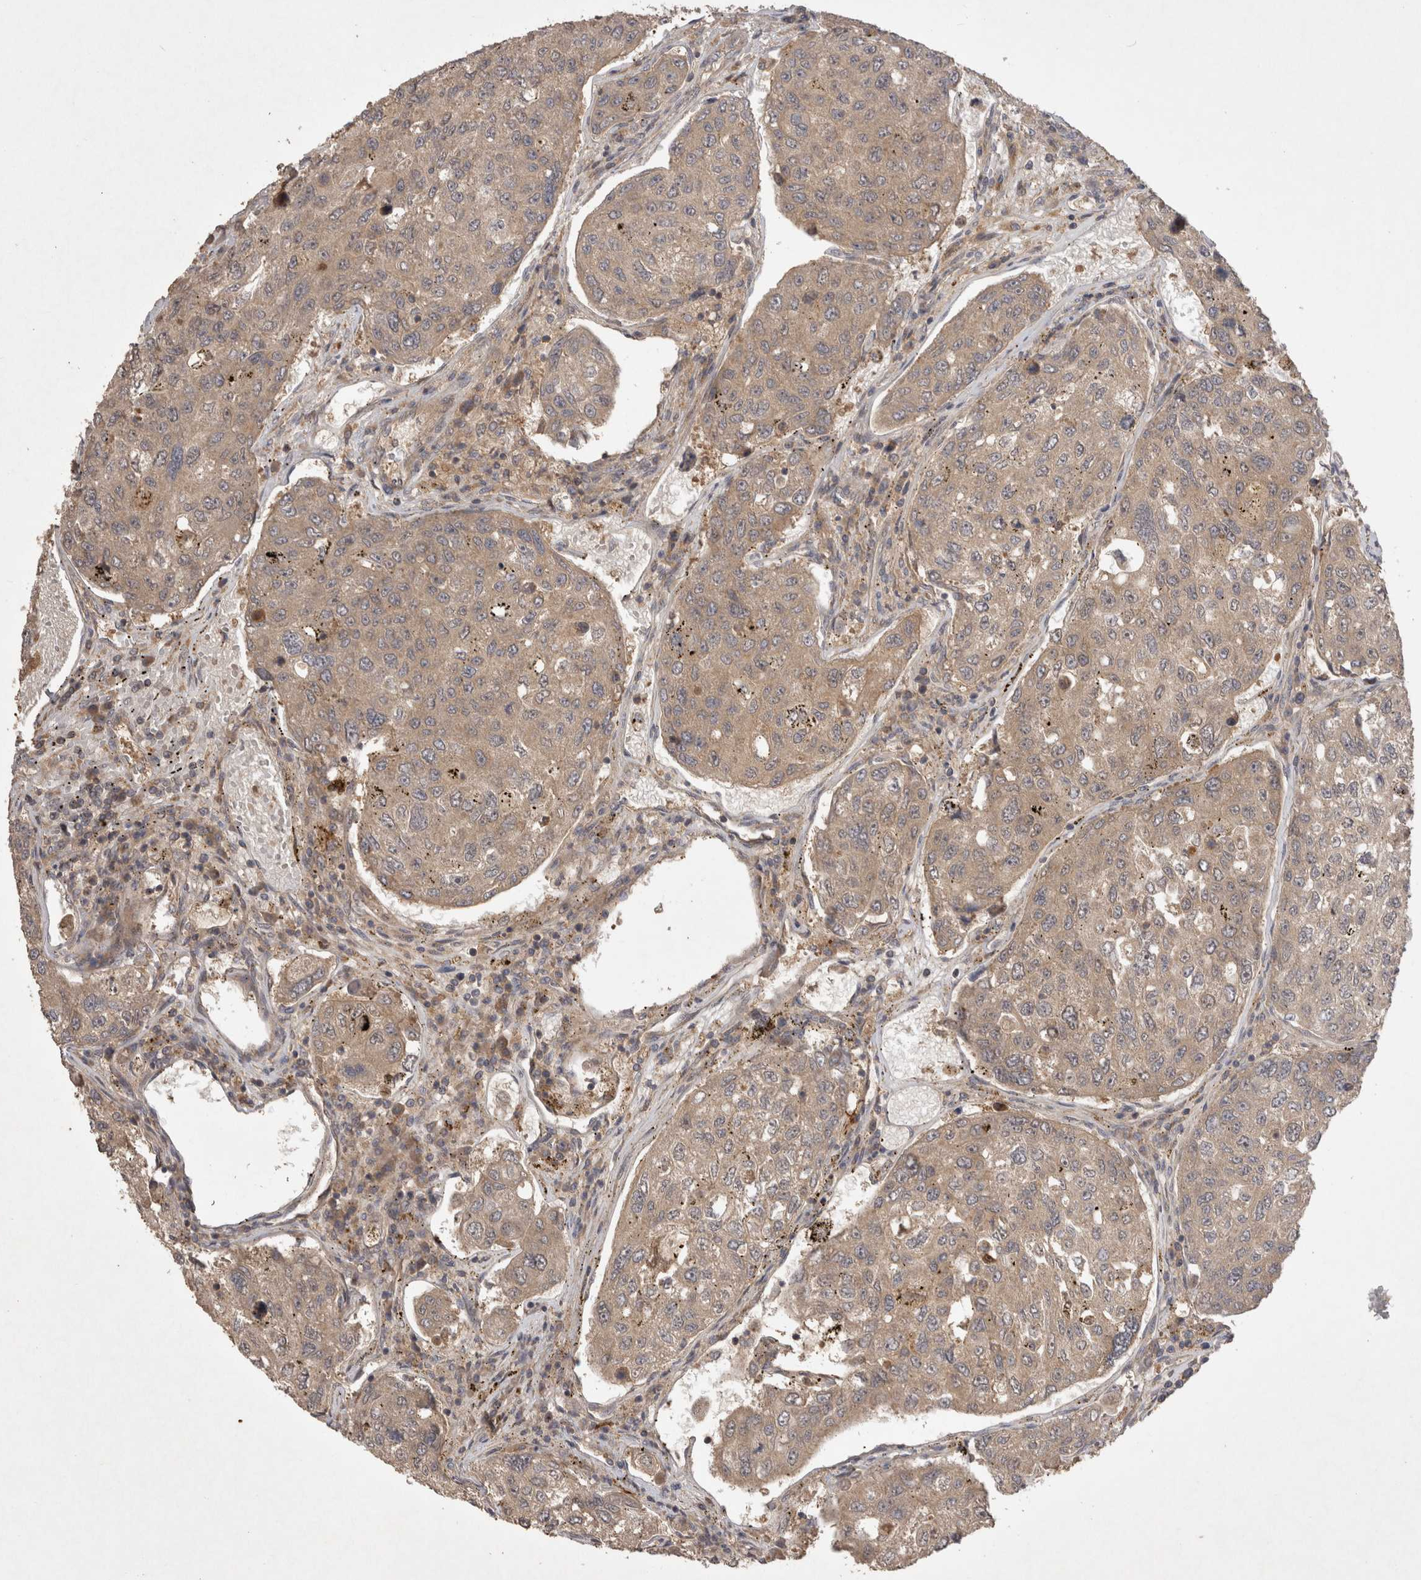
{"staining": {"intensity": "weak", "quantity": ">75%", "location": "cytoplasmic/membranous"}, "tissue": "urothelial cancer", "cell_type": "Tumor cells", "image_type": "cancer", "snomed": [{"axis": "morphology", "description": "Urothelial carcinoma, High grade"}, {"axis": "topography", "description": "Lymph node"}, {"axis": "topography", "description": "Urinary bladder"}], "caption": "Tumor cells reveal weak cytoplasmic/membranous expression in about >75% of cells in high-grade urothelial carcinoma.", "gene": "PPP1R42", "patient": {"sex": "male", "age": 51}}